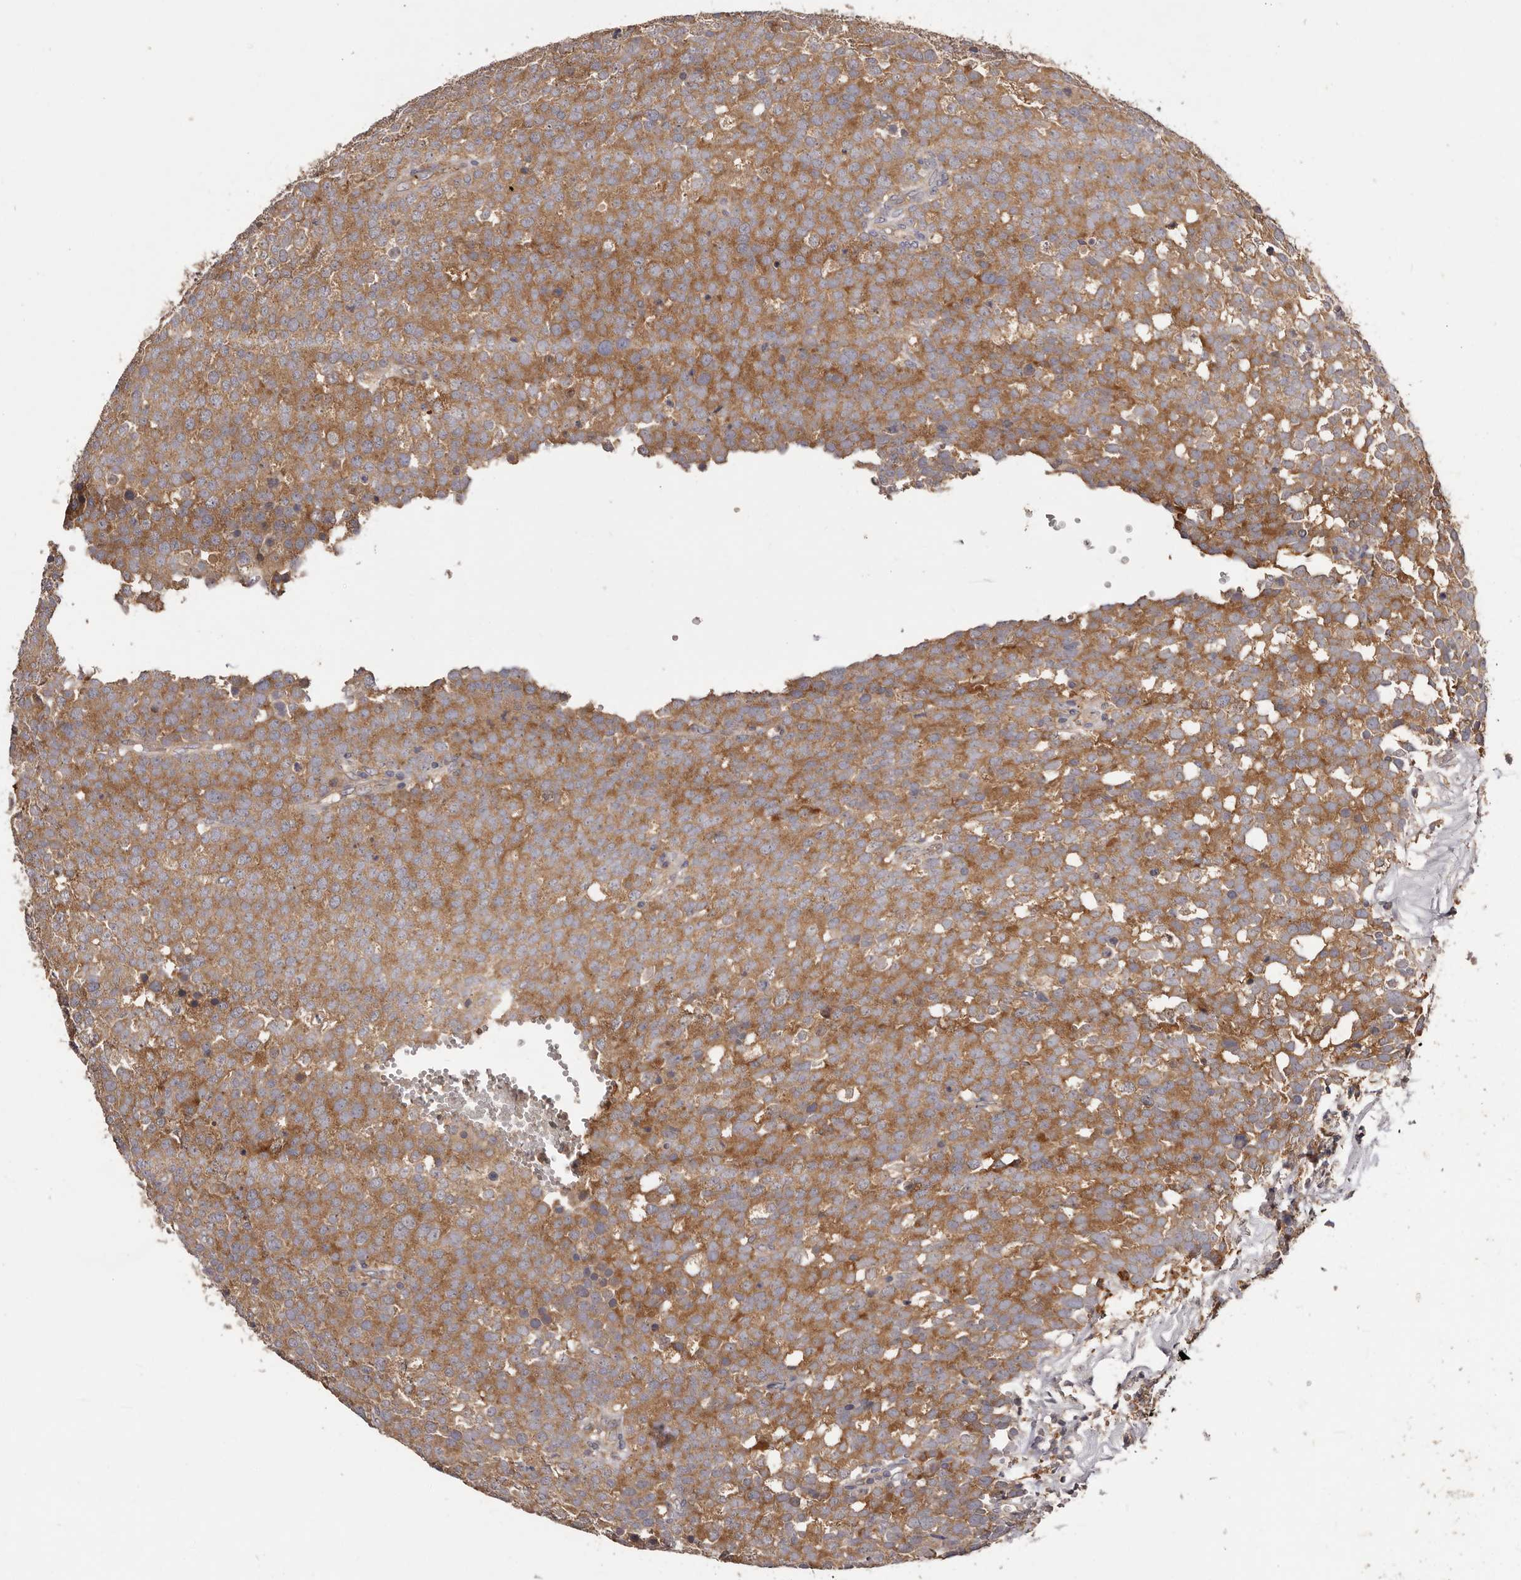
{"staining": {"intensity": "moderate", "quantity": ">75%", "location": "cytoplasmic/membranous"}, "tissue": "testis cancer", "cell_type": "Tumor cells", "image_type": "cancer", "snomed": [{"axis": "morphology", "description": "Seminoma, NOS"}, {"axis": "topography", "description": "Testis"}], "caption": "Testis cancer (seminoma) stained with immunohistochemistry (IHC) exhibits moderate cytoplasmic/membranous expression in about >75% of tumor cells.", "gene": "LTV1", "patient": {"sex": "male", "age": 71}}